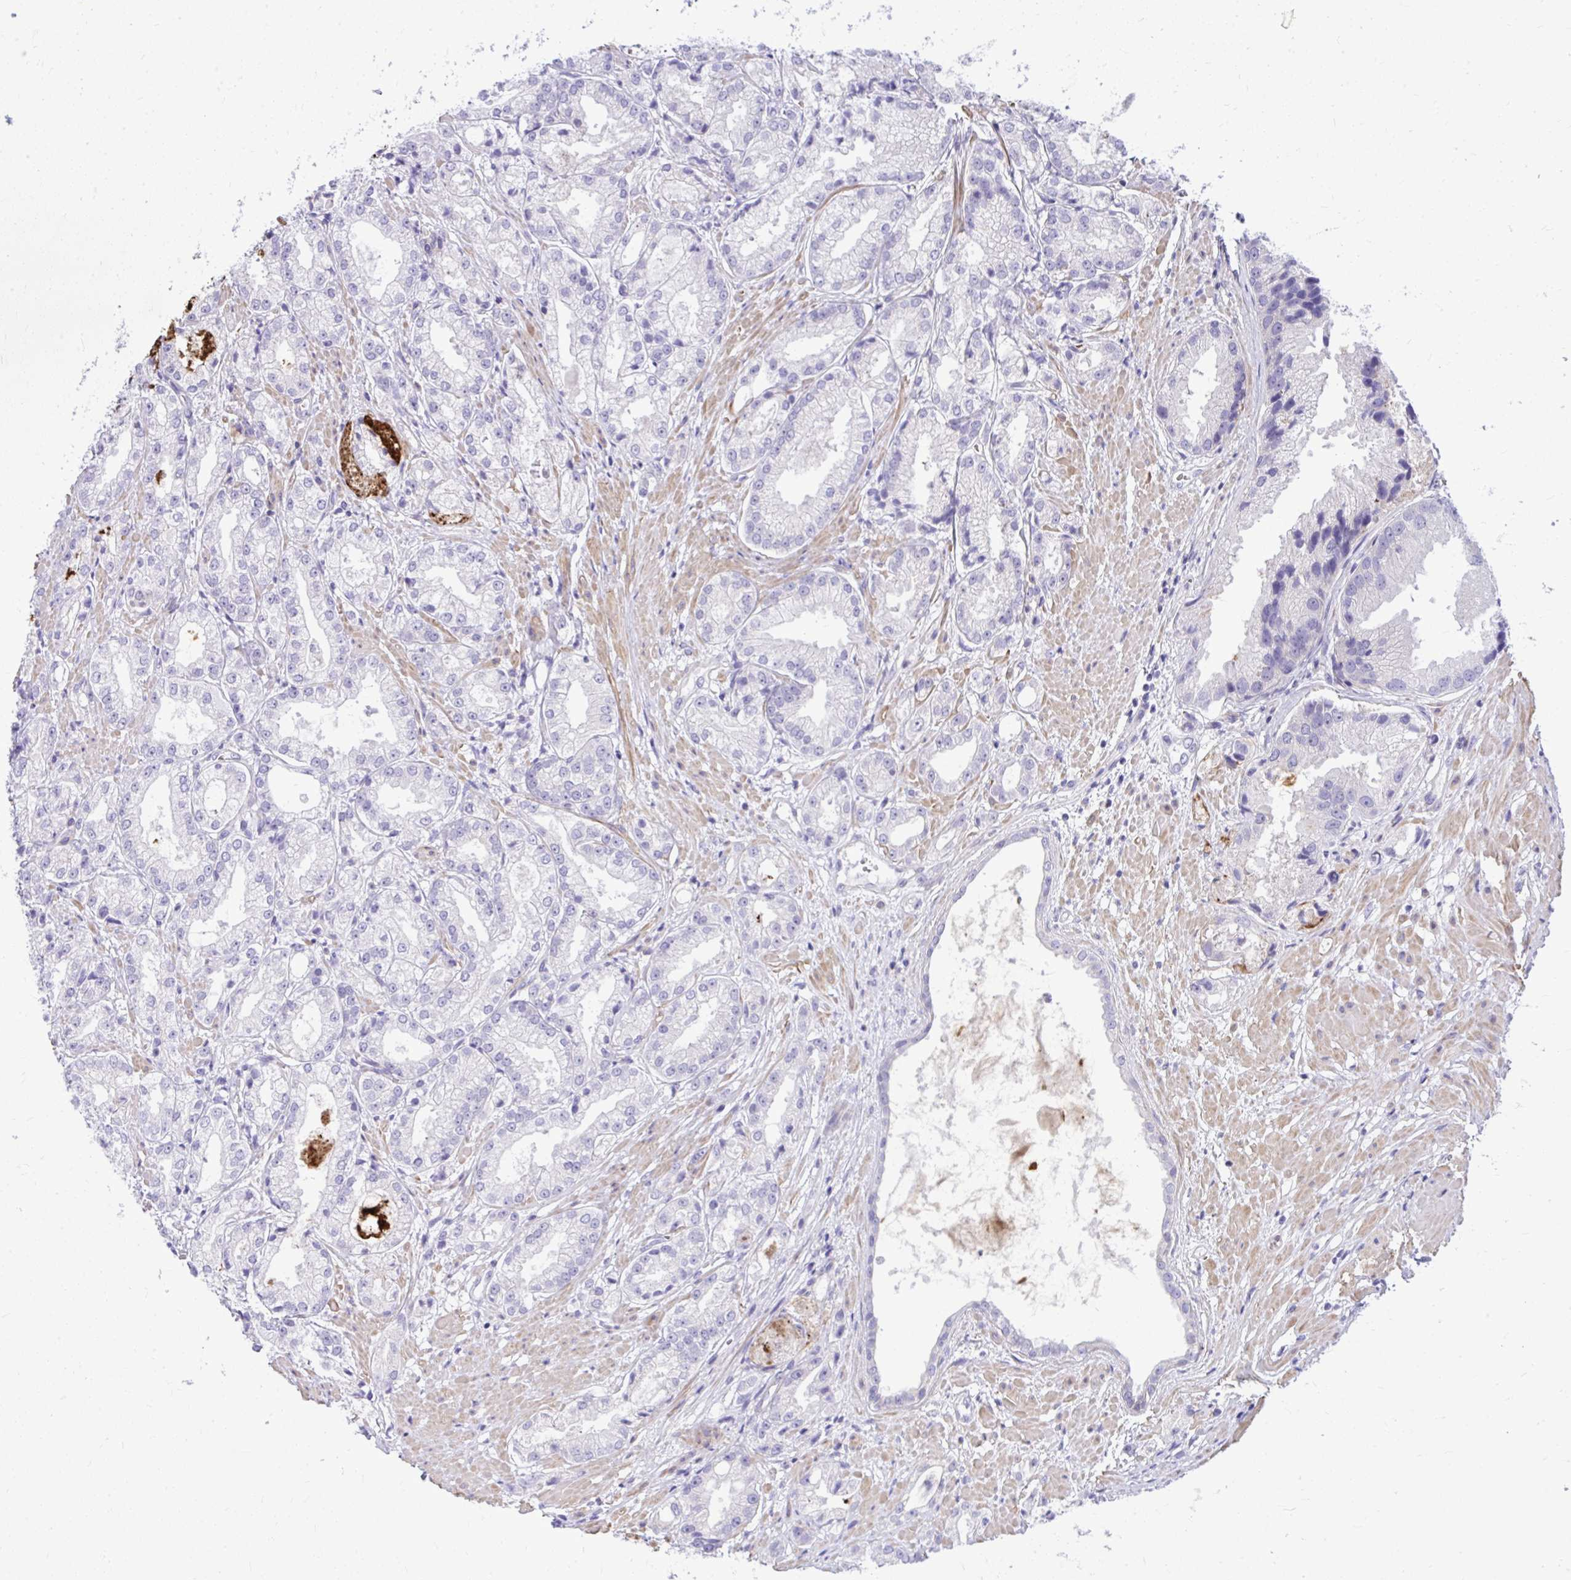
{"staining": {"intensity": "negative", "quantity": "none", "location": "none"}, "tissue": "prostate cancer", "cell_type": "Tumor cells", "image_type": "cancer", "snomed": [{"axis": "morphology", "description": "Adenocarcinoma, High grade"}, {"axis": "topography", "description": "Prostate"}], "caption": "Immunohistochemical staining of human prostate cancer (high-grade adenocarcinoma) reveals no significant positivity in tumor cells.", "gene": "GRK4", "patient": {"sex": "male", "age": 61}}